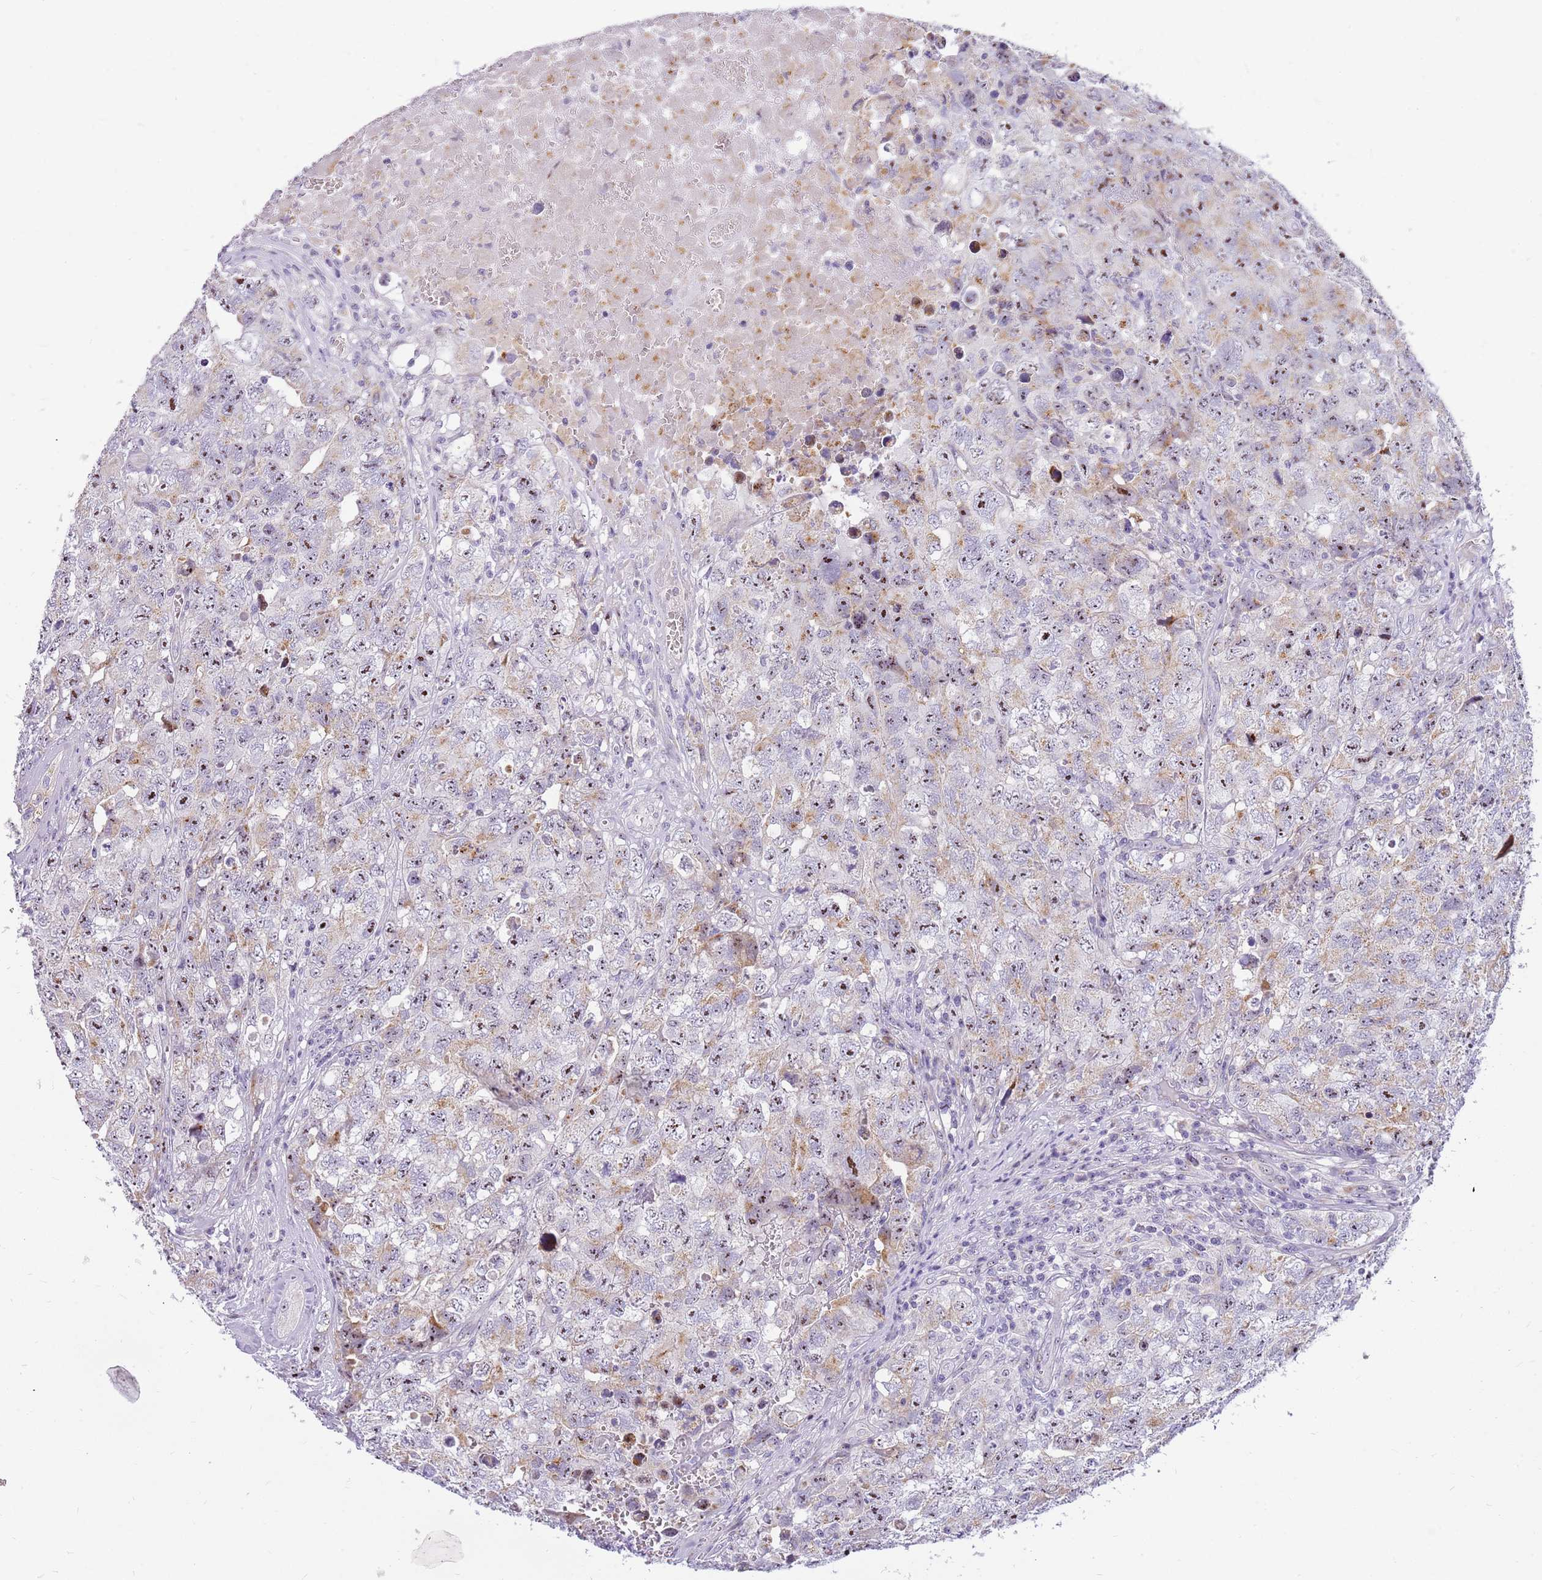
{"staining": {"intensity": "moderate", "quantity": "<25%", "location": "nuclear"}, "tissue": "testis cancer", "cell_type": "Tumor cells", "image_type": "cancer", "snomed": [{"axis": "morphology", "description": "Carcinoma, Embryonal, NOS"}, {"axis": "topography", "description": "Testis"}], "caption": "Testis cancer (embryonal carcinoma) stained for a protein demonstrates moderate nuclear positivity in tumor cells.", "gene": "DNAJA3", "patient": {"sex": "male", "age": 31}}